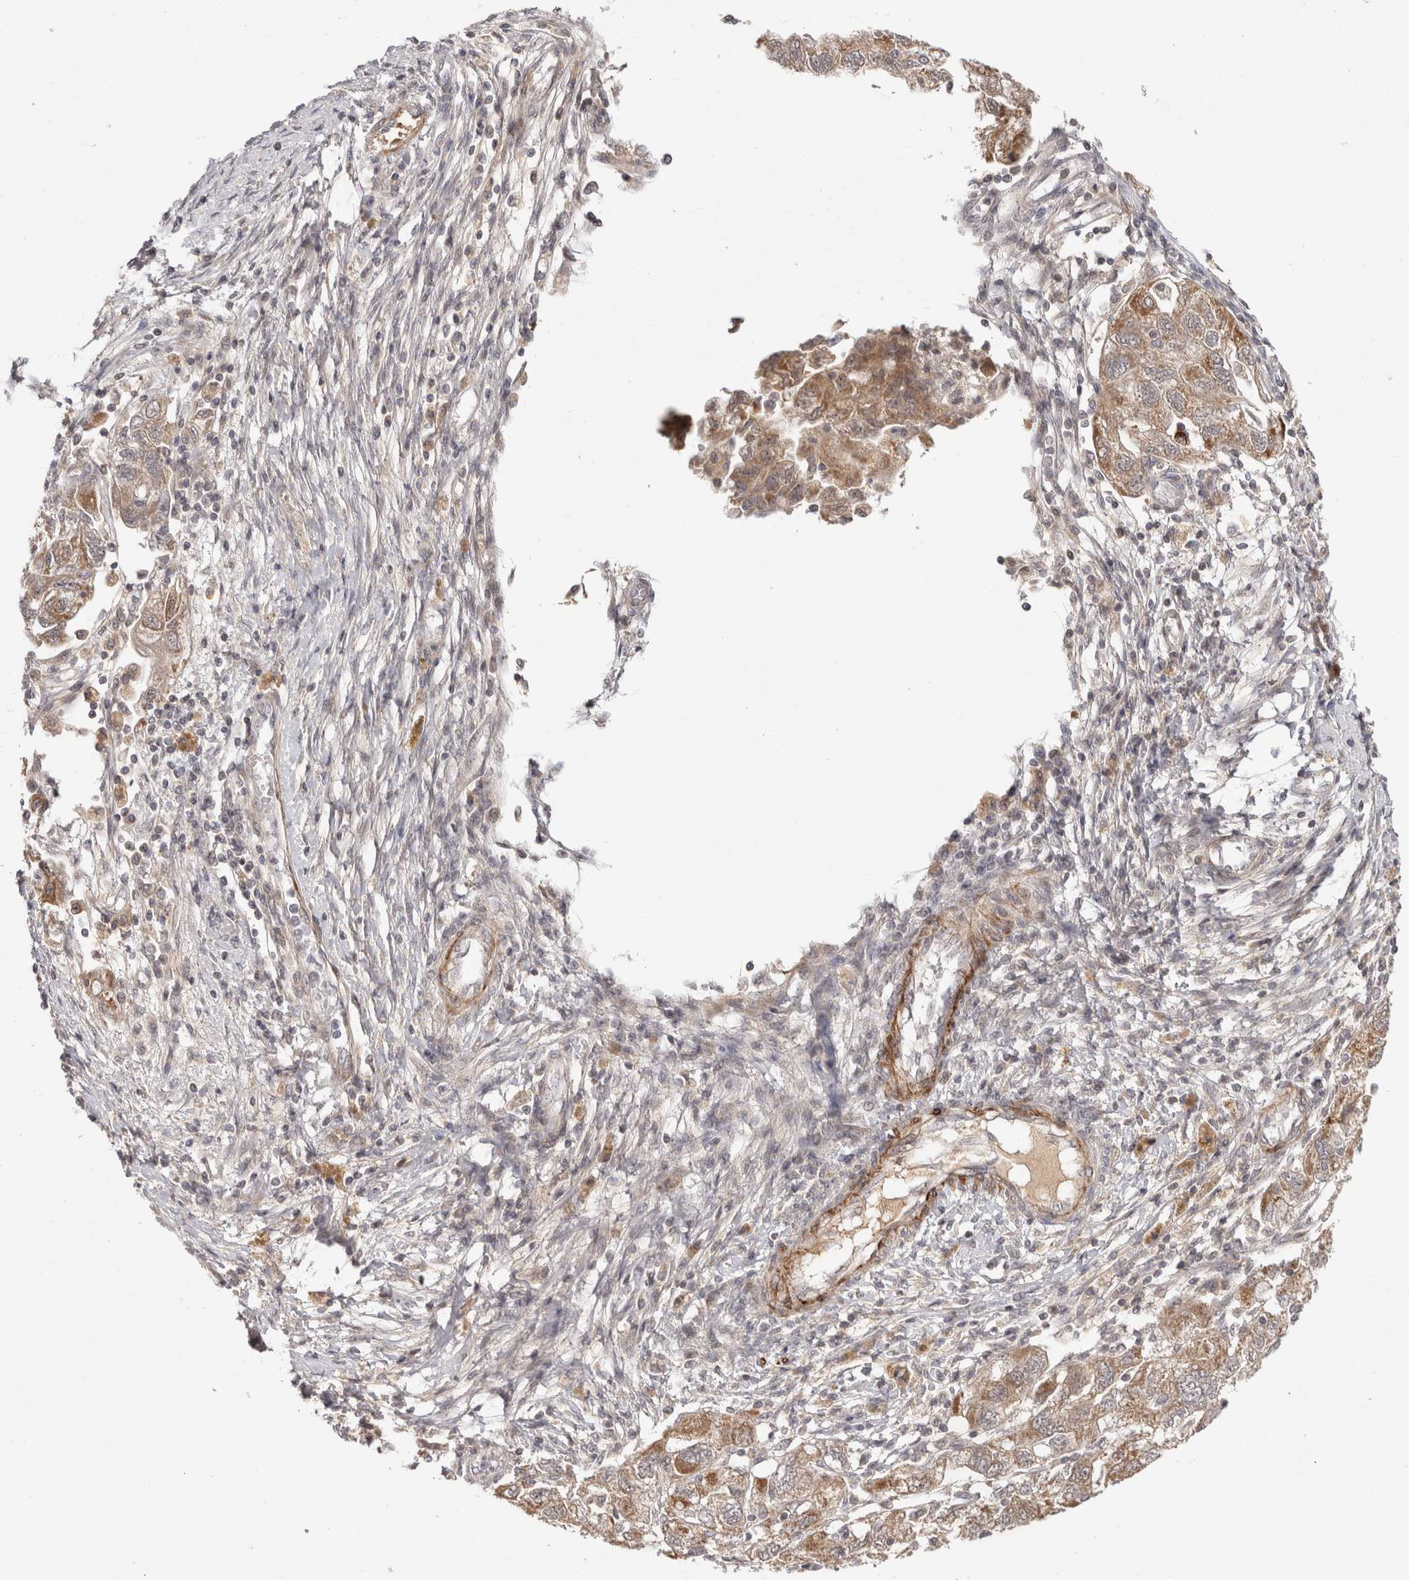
{"staining": {"intensity": "weak", "quantity": ">75%", "location": "cytoplasmic/membranous"}, "tissue": "ovarian cancer", "cell_type": "Tumor cells", "image_type": "cancer", "snomed": [{"axis": "morphology", "description": "Carcinoma, NOS"}, {"axis": "morphology", "description": "Cystadenocarcinoma, serous, NOS"}, {"axis": "topography", "description": "Ovary"}], "caption": "Immunohistochemistry (IHC) of ovarian cancer shows low levels of weak cytoplasmic/membranous expression in approximately >75% of tumor cells.", "gene": "ZNF318", "patient": {"sex": "female", "age": 69}}